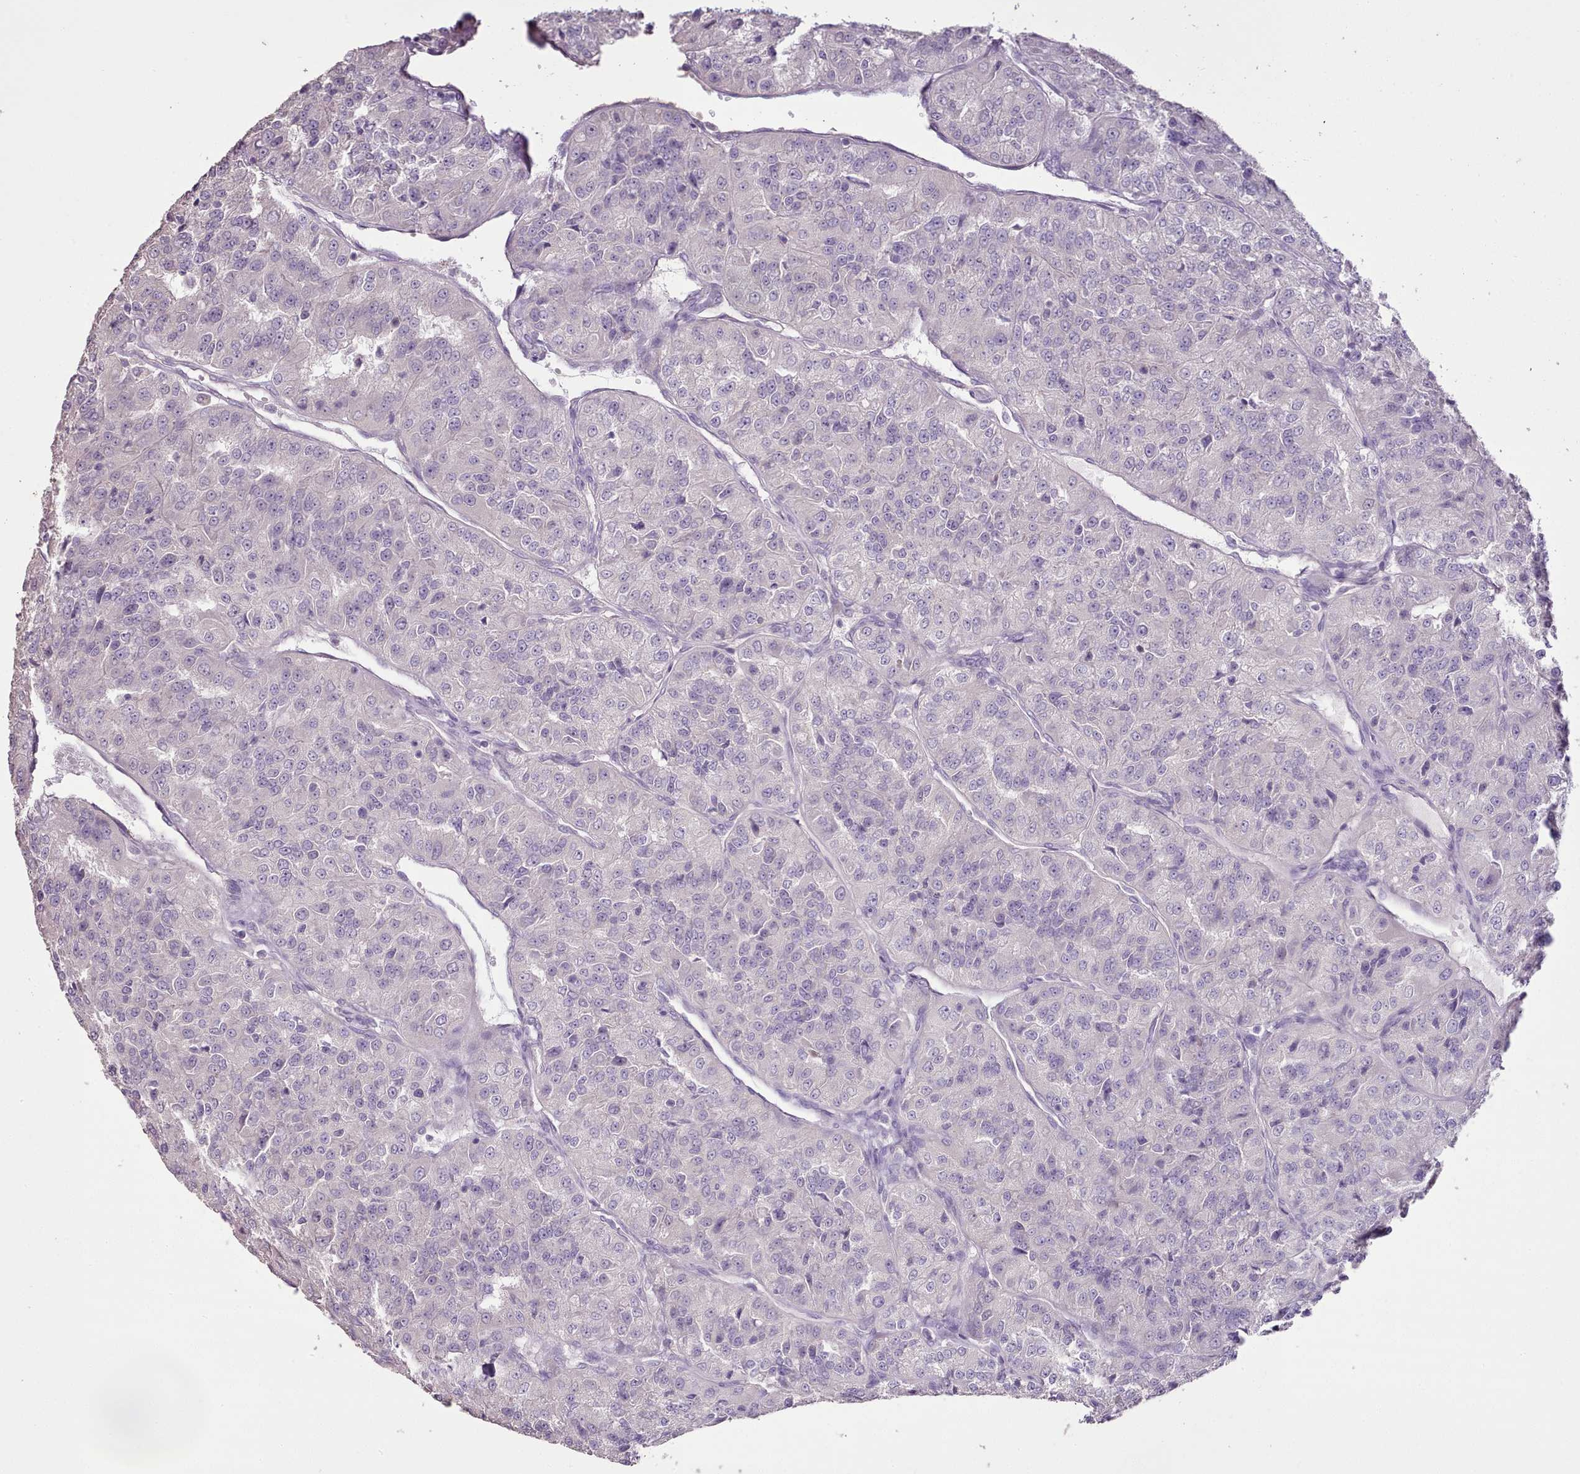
{"staining": {"intensity": "negative", "quantity": "none", "location": "none"}, "tissue": "renal cancer", "cell_type": "Tumor cells", "image_type": "cancer", "snomed": [{"axis": "morphology", "description": "Adenocarcinoma, NOS"}, {"axis": "topography", "description": "Kidney"}], "caption": "Immunohistochemistry (IHC) of renal cancer exhibits no positivity in tumor cells.", "gene": "BLOC1S2", "patient": {"sex": "female", "age": 63}}